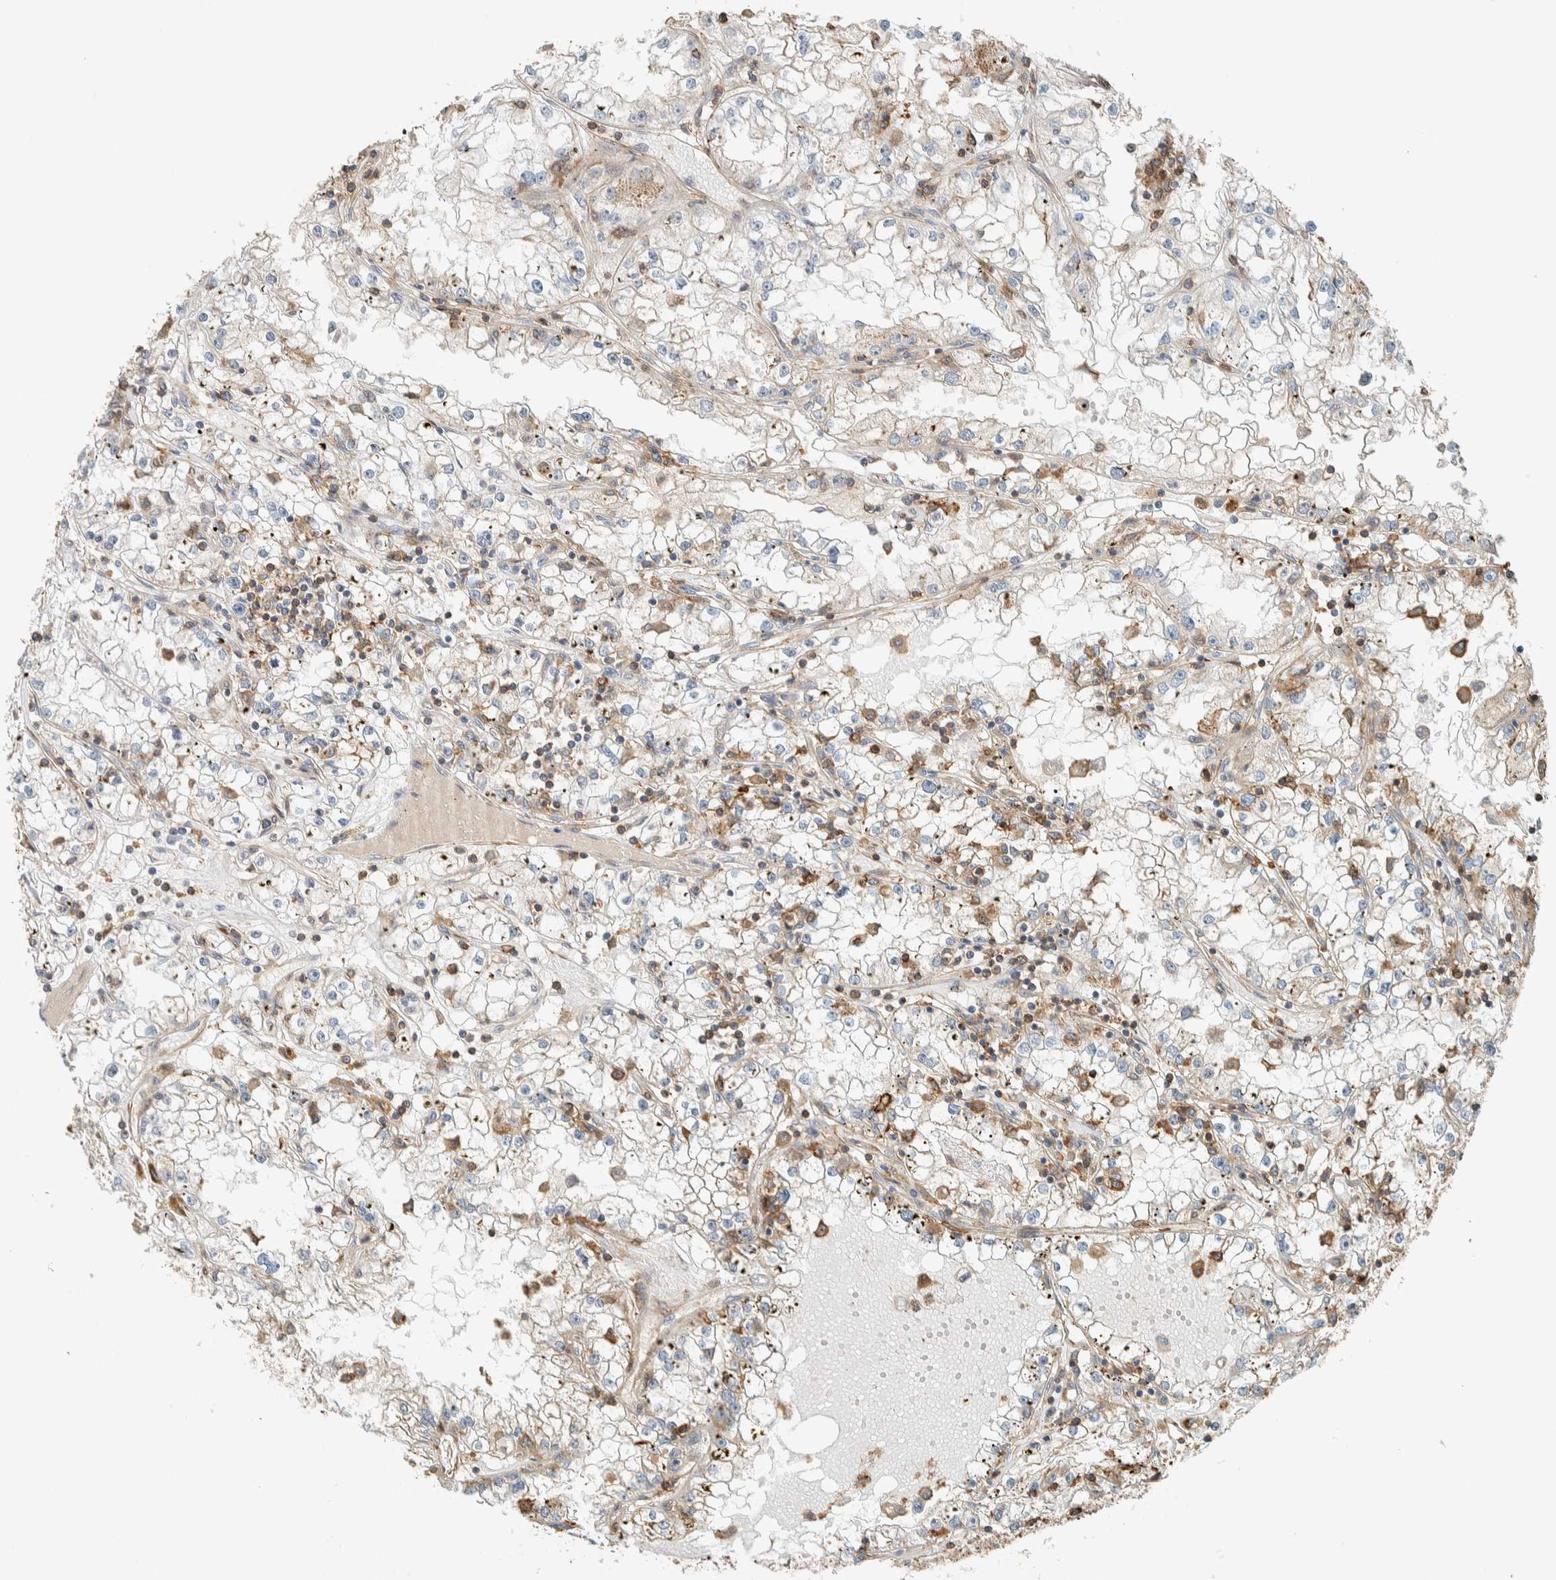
{"staining": {"intensity": "weak", "quantity": "25%-75%", "location": "cytoplasmic/membranous"}, "tissue": "renal cancer", "cell_type": "Tumor cells", "image_type": "cancer", "snomed": [{"axis": "morphology", "description": "Adenocarcinoma, NOS"}, {"axis": "topography", "description": "Kidney"}], "caption": "Brown immunohistochemical staining in human renal adenocarcinoma displays weak cytoplasmic/membranous expression in about 25%-75% of tumor cells.", "gene": "CTBP2", "patient": {"sex": "male", "age": 56}}